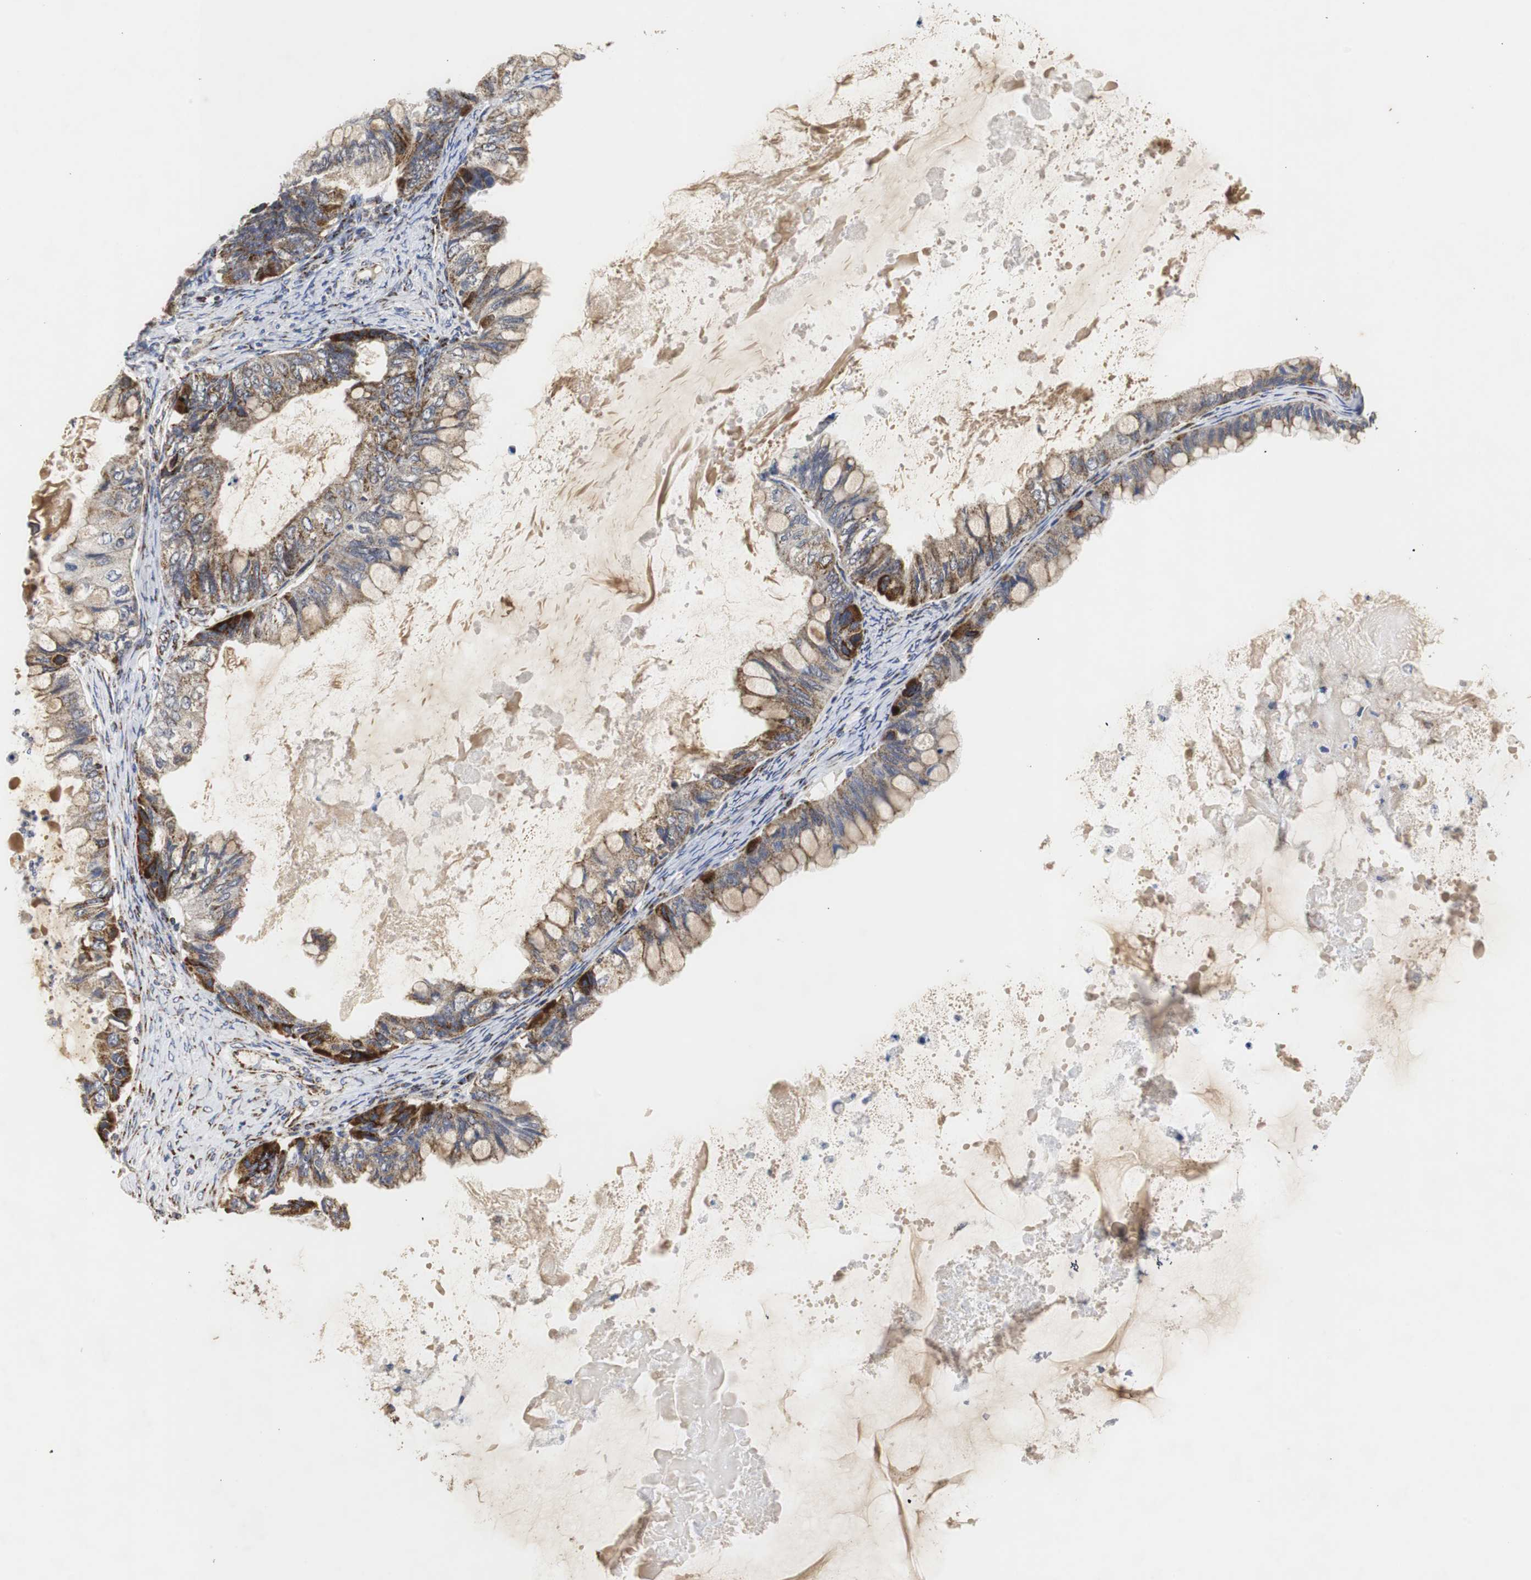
{"staining": {"intensity": "strong", "quantity": "25%-75%", "location": "cytoplasmic/membranous"}, "tissue": "ovarian cancer", "cell_type": "Tumor cells", "image_type": "cancer", "snomed": [{"axis": "morphology", "description": "Cystadenocarcinoma, mucinous, NOS"}, {"axis": "topography", "description": "Ovary"}], "caption": "There is high levels of strong cytoplasmic/membranous expression in tumor cells of ovarian cancer (mucinous cystadenocarcinoma), as demonstrated by immunohistochemical staining (brown color).", "gene": "HSD17B10", "patient": {"sex": "female", "age": 80}}